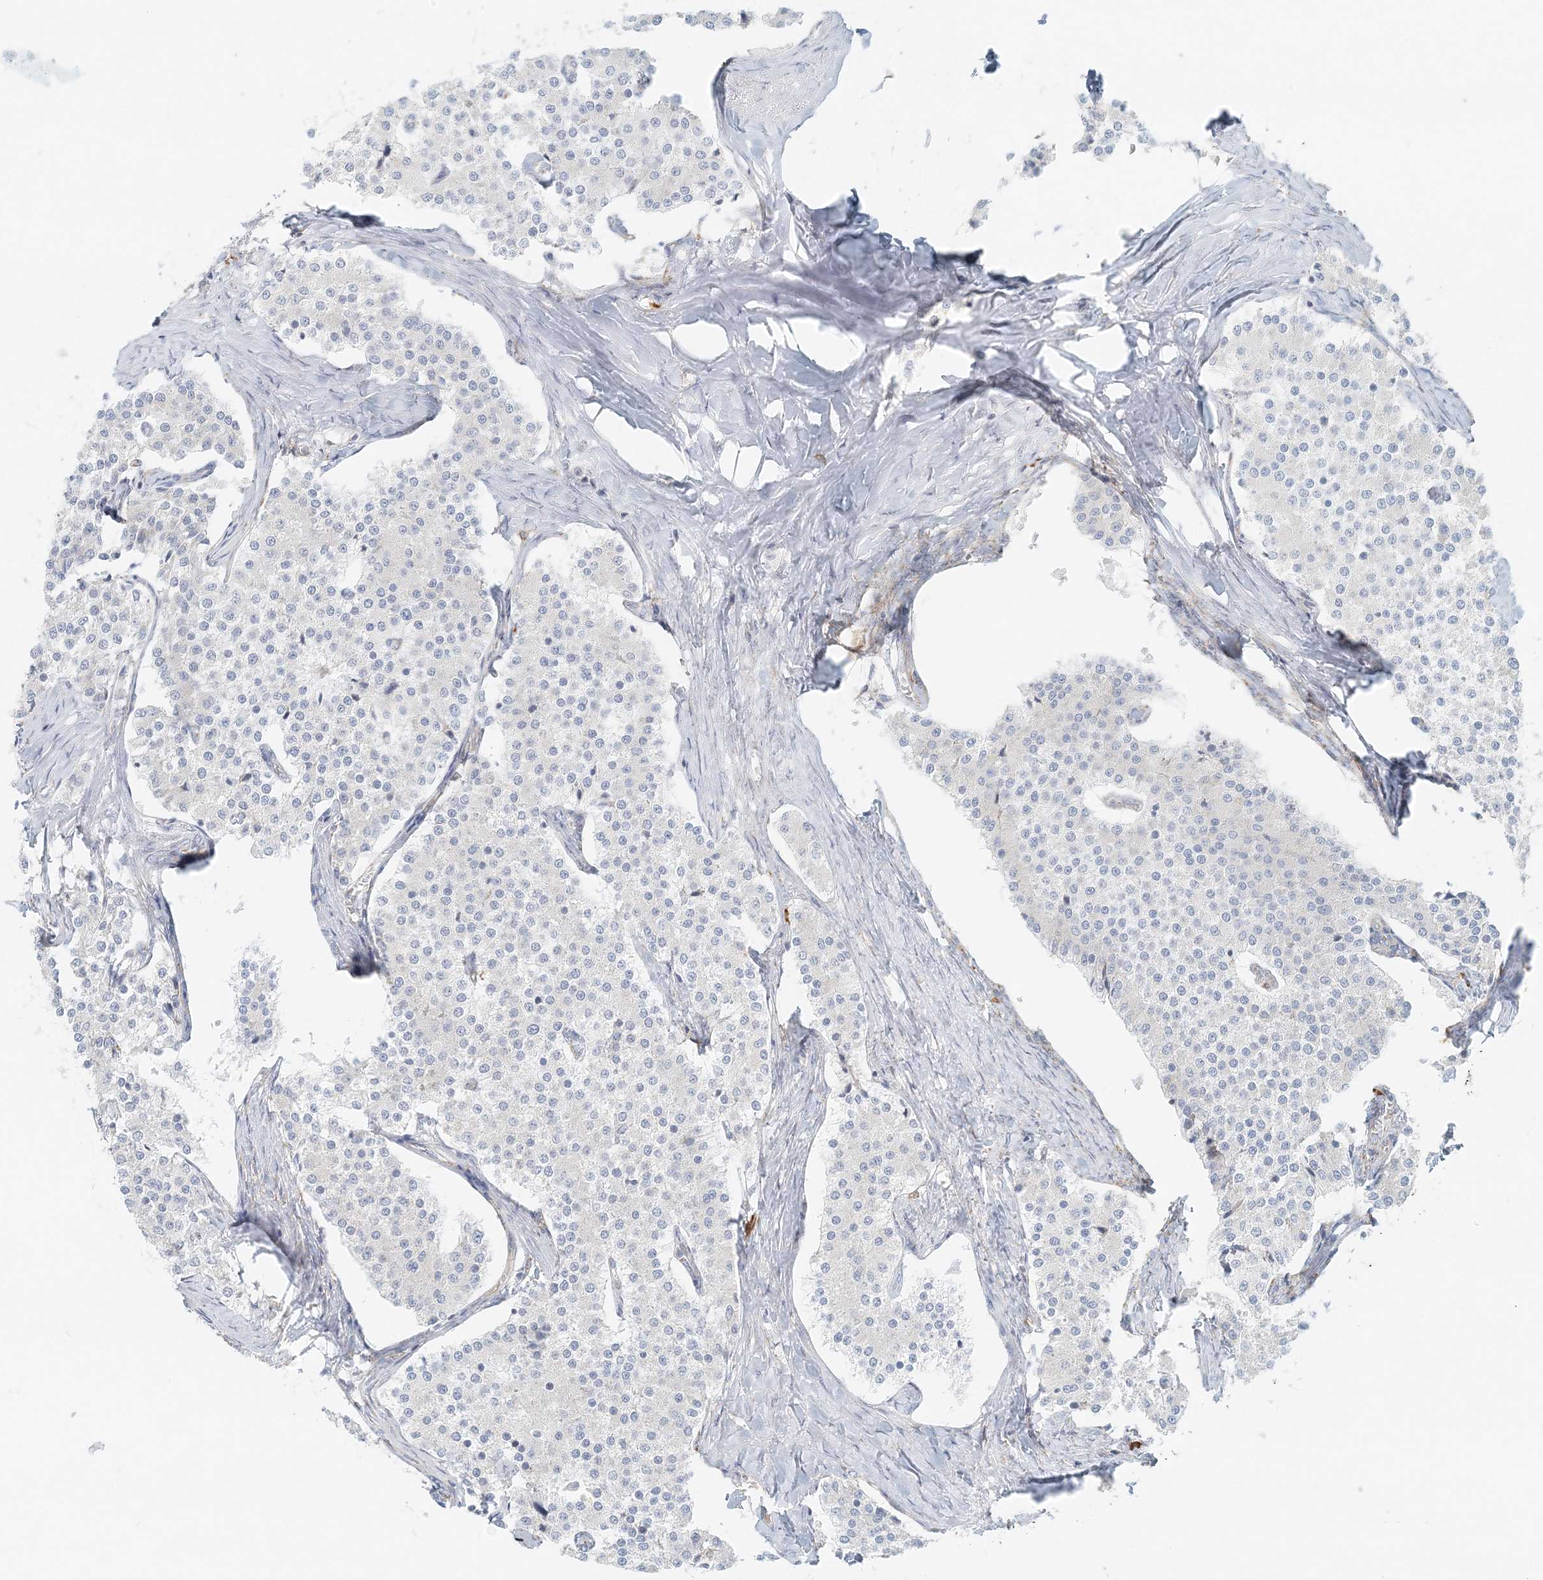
{"staining": {"intensity": "negative", "quantity": "none", "location": "none"}, "tissue": "carcinoid", "cell_type": "Tumor cells", "image_type": "cancer", "snomed": [{"axis": "morphology", "description": "Carcinoid, malignant, NOS"}, {"axis": "topography", "description": "Colon"}], "caption": "Tumor cells are negative for protein expression in human carcinoid. (DAB immunohistochemistry (IHC), high magnification).", "gene": "STK11IP", "patient": {"sex": "female", "age": 52}}